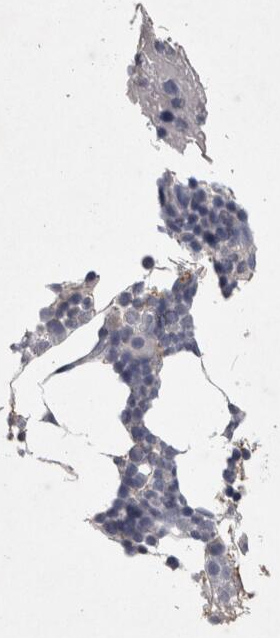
{"staining": {"intensity": "negative", "quantity": "none", "location": "none"}, "tissue": "bone marrow", "cell_type": "Hematopoietic cells", "image_type": "normal", "snomed": [{"axis": "morphology", "description": "Normal tissue, NOS"}, {"axis": "morphology", "description": "Inflammation, NOS"}, {"axis": "topography", "description": "Bone marrow"}], "caption": "This is an immunohistochemistry (IHC) histopathology image of benign human bone marrow. There is no positivity in hematopoietic cells.", "gene": "ENPP7", "patient": {"sex": "male", "age": 68}}